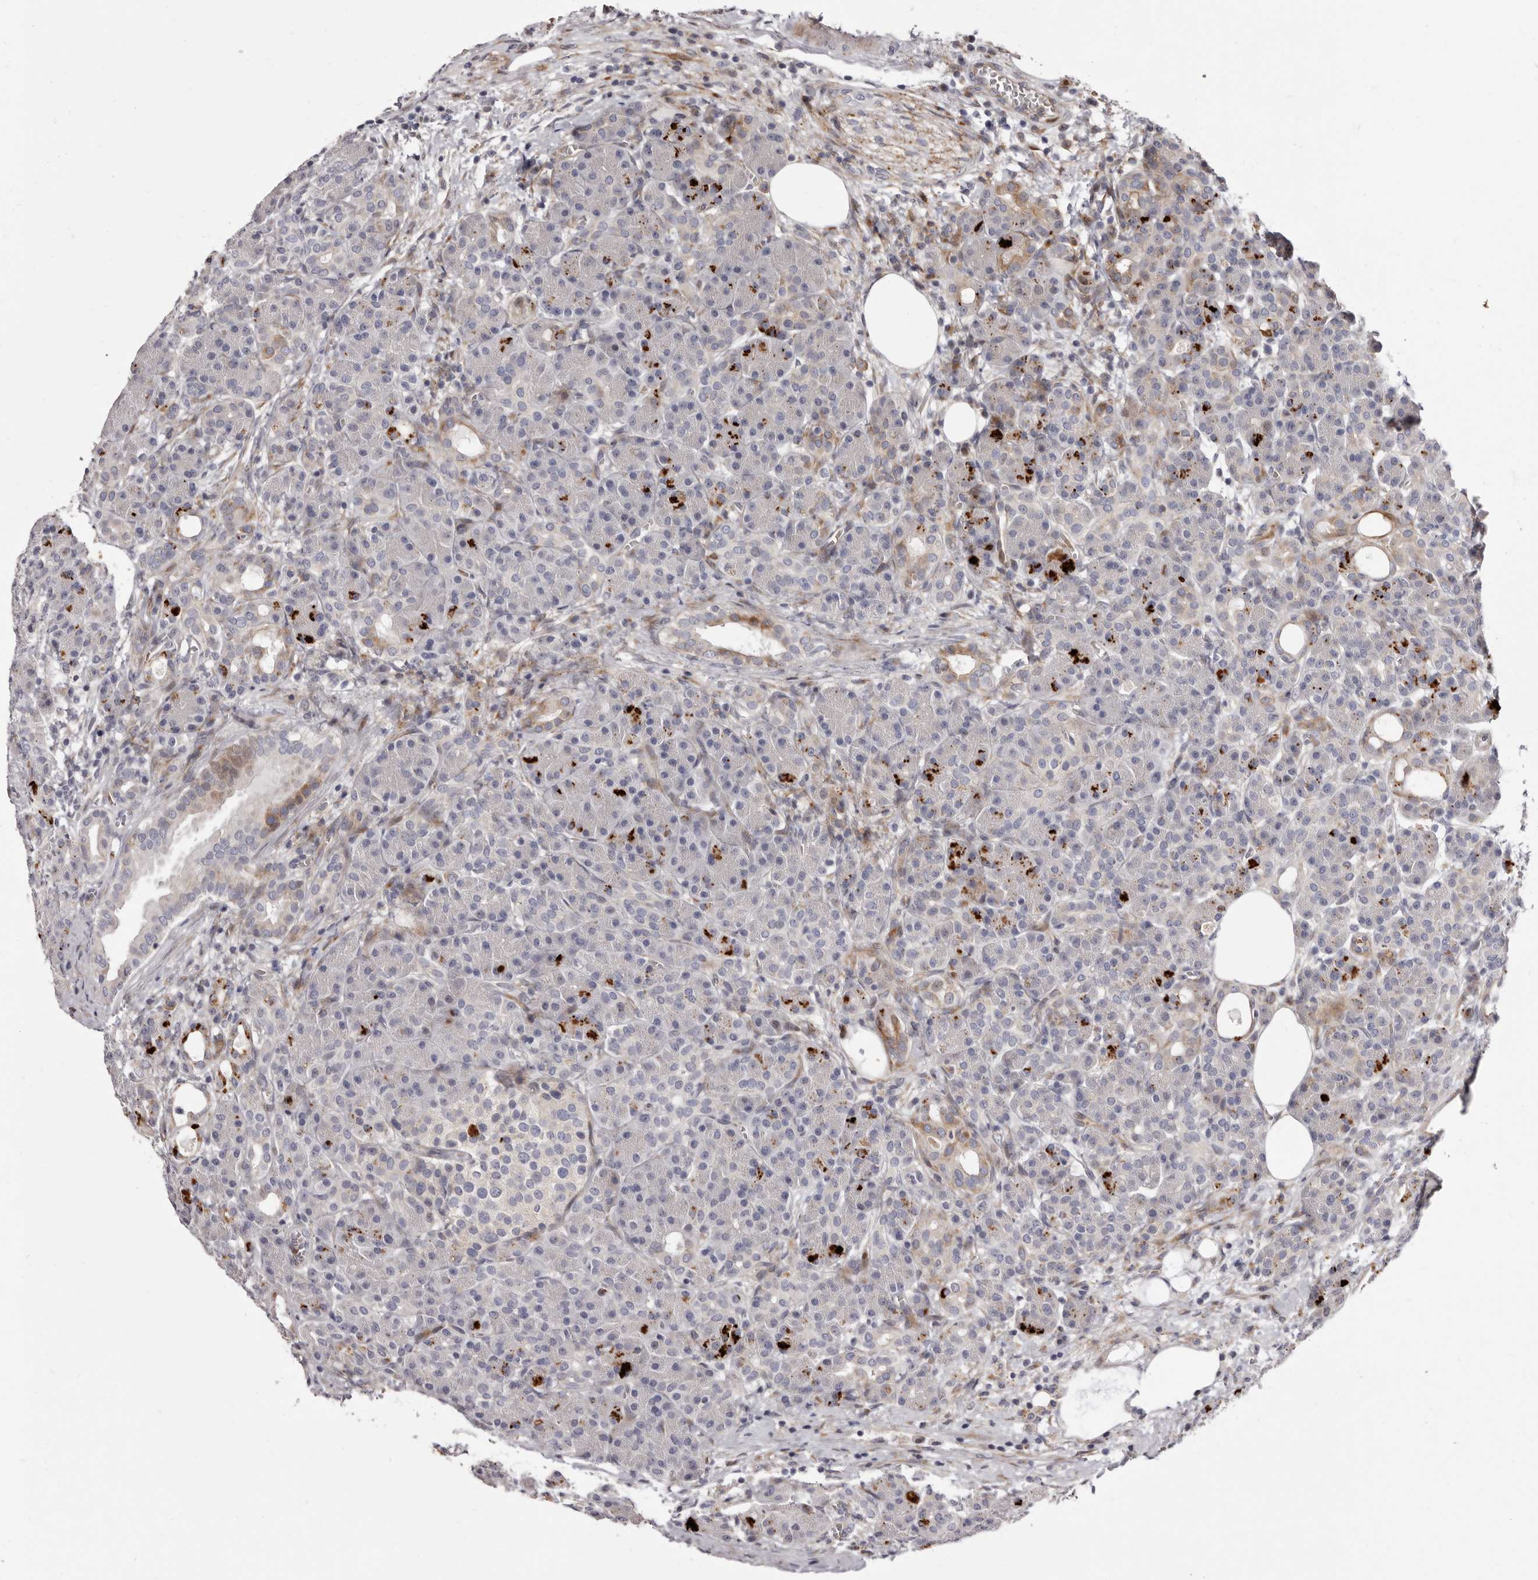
{"staining": {"intensity": "moderate", "quantity": "<25%", "location": "cytoplasmic/membranous"}, "tissue": "pancreas", "cell_type": "Exocrine glandular cells", "image_type": "normal", "snomed": [{"axis": "morphology", "description": "Normal tissue, NOS"}, {"axis": "topography", "description": "Pancreas"}], "caption": "Brown immunohistochemical staining in unremarkable pancreas reveals moderate cytoplasmic/membranous positivity in approximately <25% of exocrine glandular cells.", "gene": "AIDA", "patient": {"sex": "male", "age": 63}}